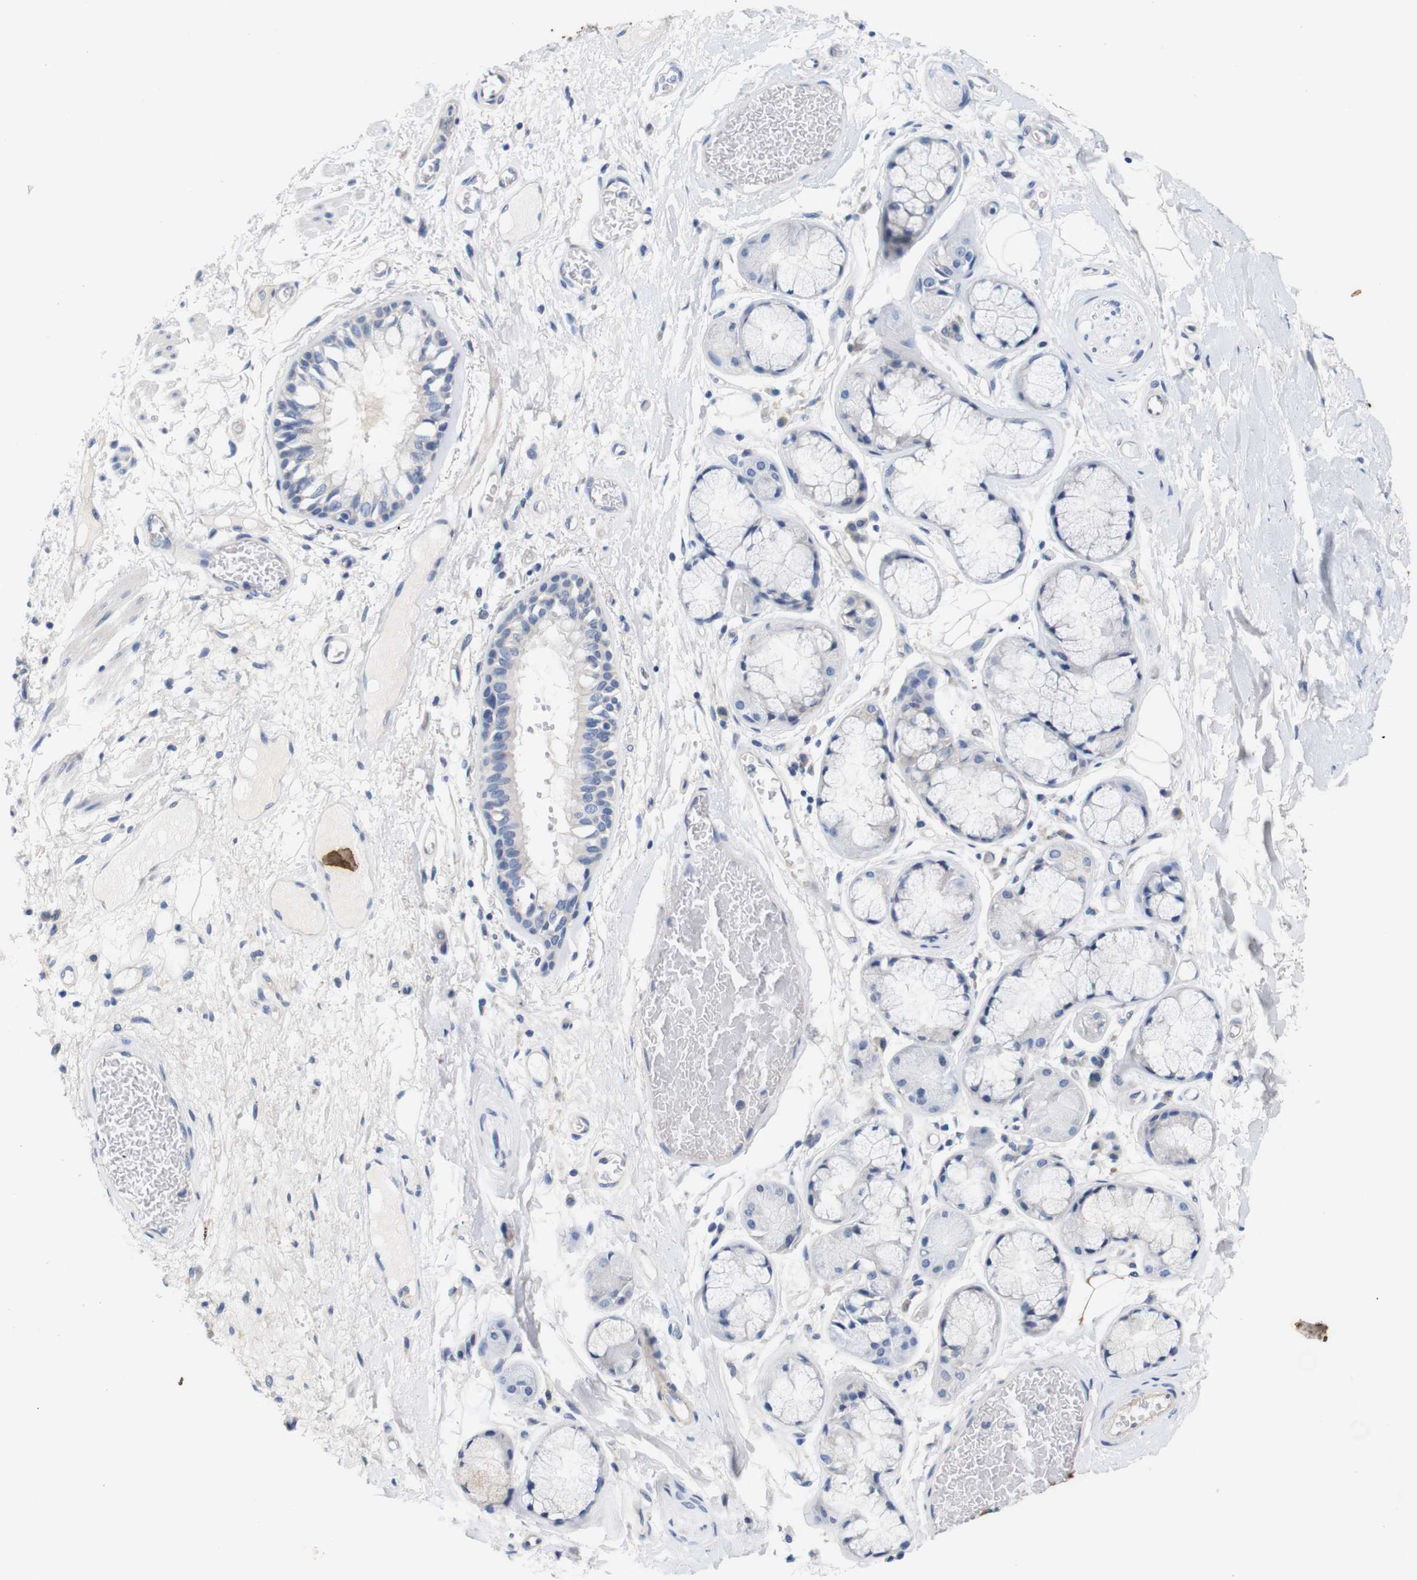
{"staining": {"intensity": "weak", "quantity": ">75%", "location": "cytoplasmic/membranous"}, "tissue": "bronchus", "cell_type": "Respiratory epithelial cells", "image_type": "normal", "snomed": [{"axis": "morphology", "description": "Normal tissue, NOS"}, {"axis": "topography", "description": "Bronchus"}], "caption": "The micrograph shows a brown stain indicating the presence of a protein in the cytoplasmic/membranous of respiratory epithelial cells in bronchus.", "gene": "ITGA5", "patient": {"sex": "male", "age": 66}}